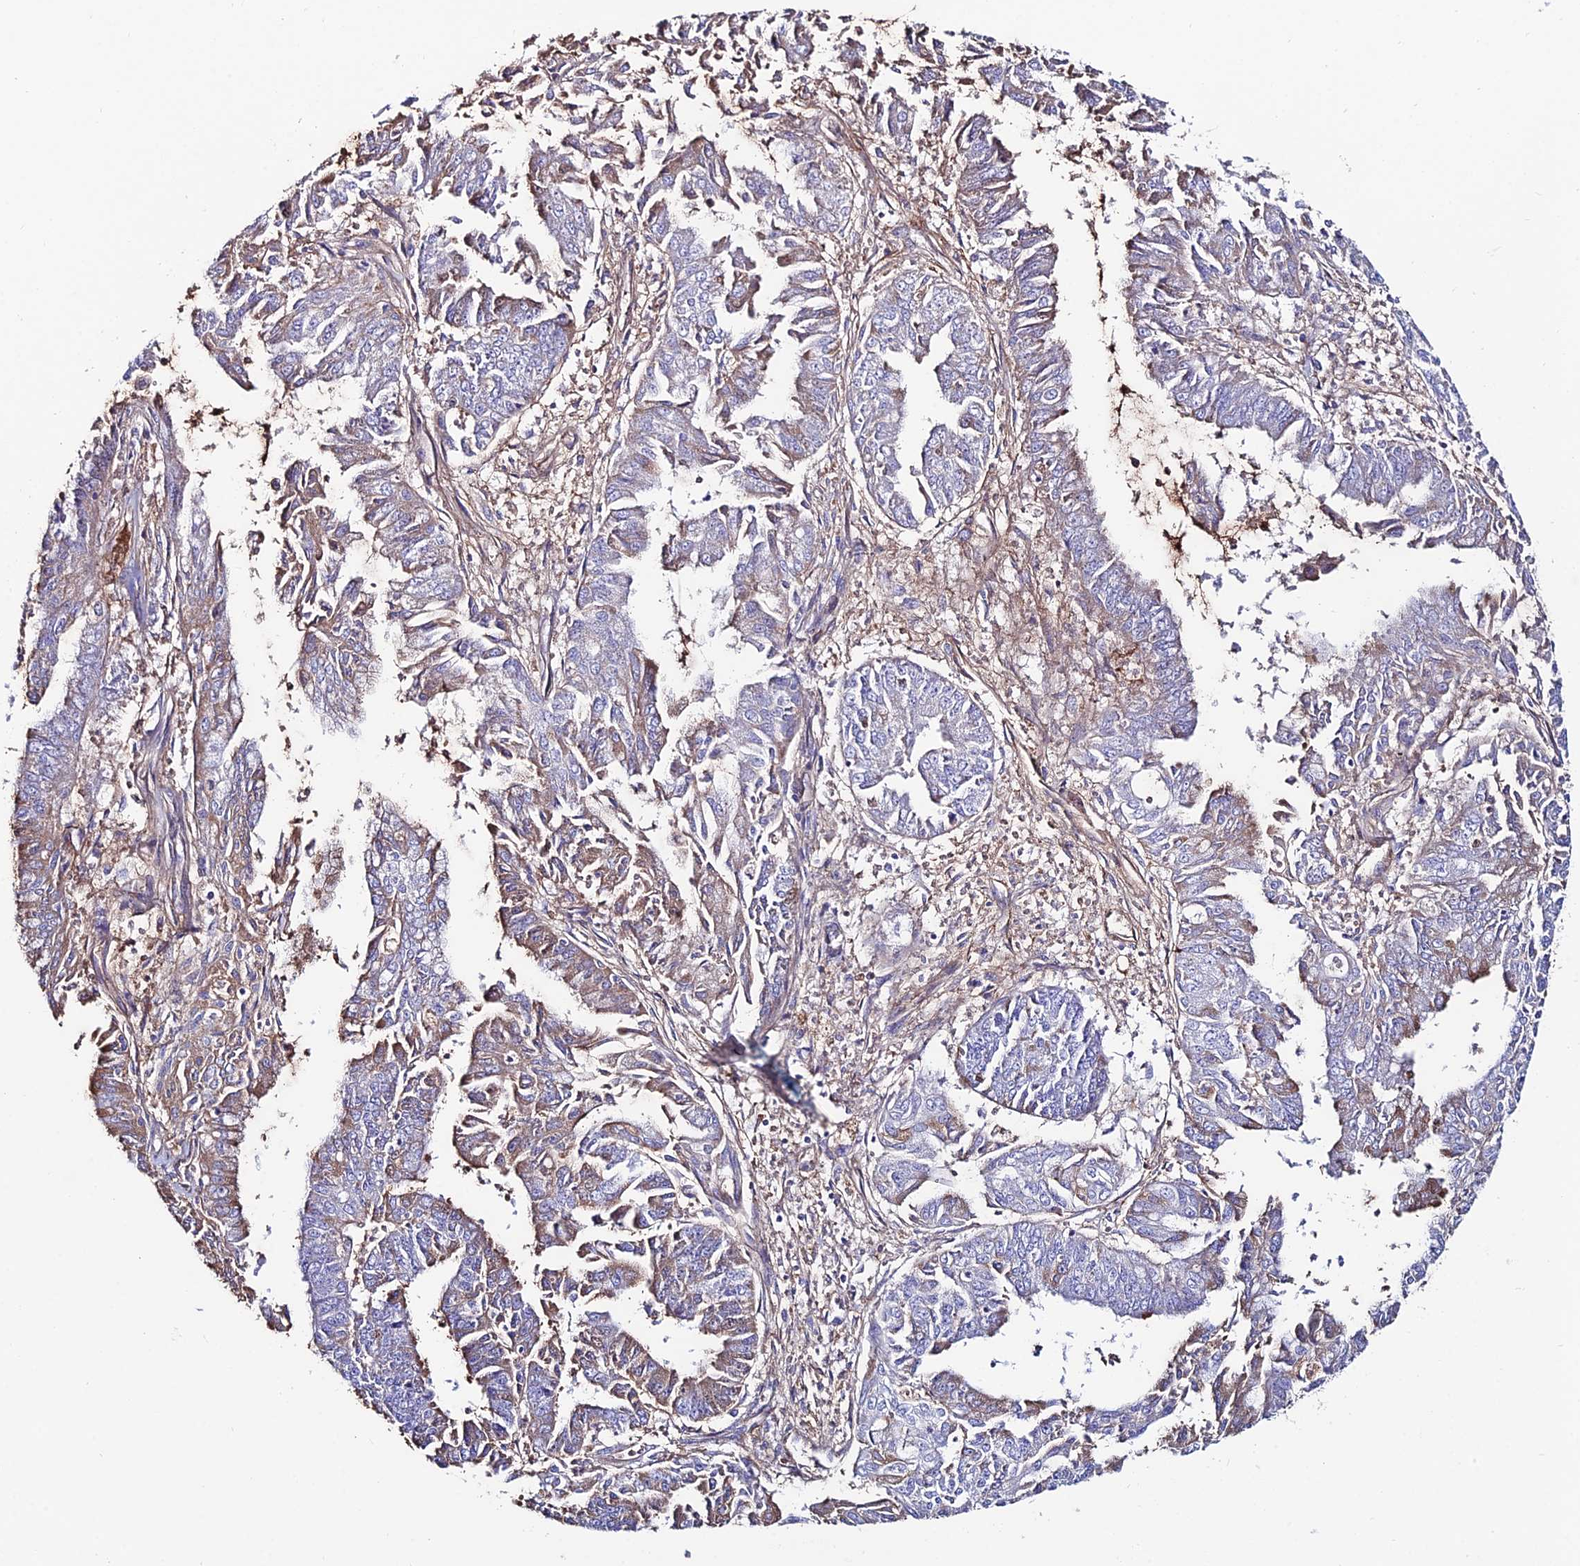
{"staining": {"intensity": "weak", "quantity": "<25%", "location": "cytoplasmic/membranous"}, "tissue": "endometrial cancer", "cell_type": "Tumor cells", "image_type": "cancer", "snomed": [{"axis": "morphology", "description": "Adenocarcinoma, NOS"}, {"axis": "topography", "description": "Endometrium"}], "caption": "An image of endometrial adenocarcinoma stained for a protein exhibits no brown staining in tumor cells.", "gene": "SLC25A16", "patient": {"sex": "female", "age": 73}}